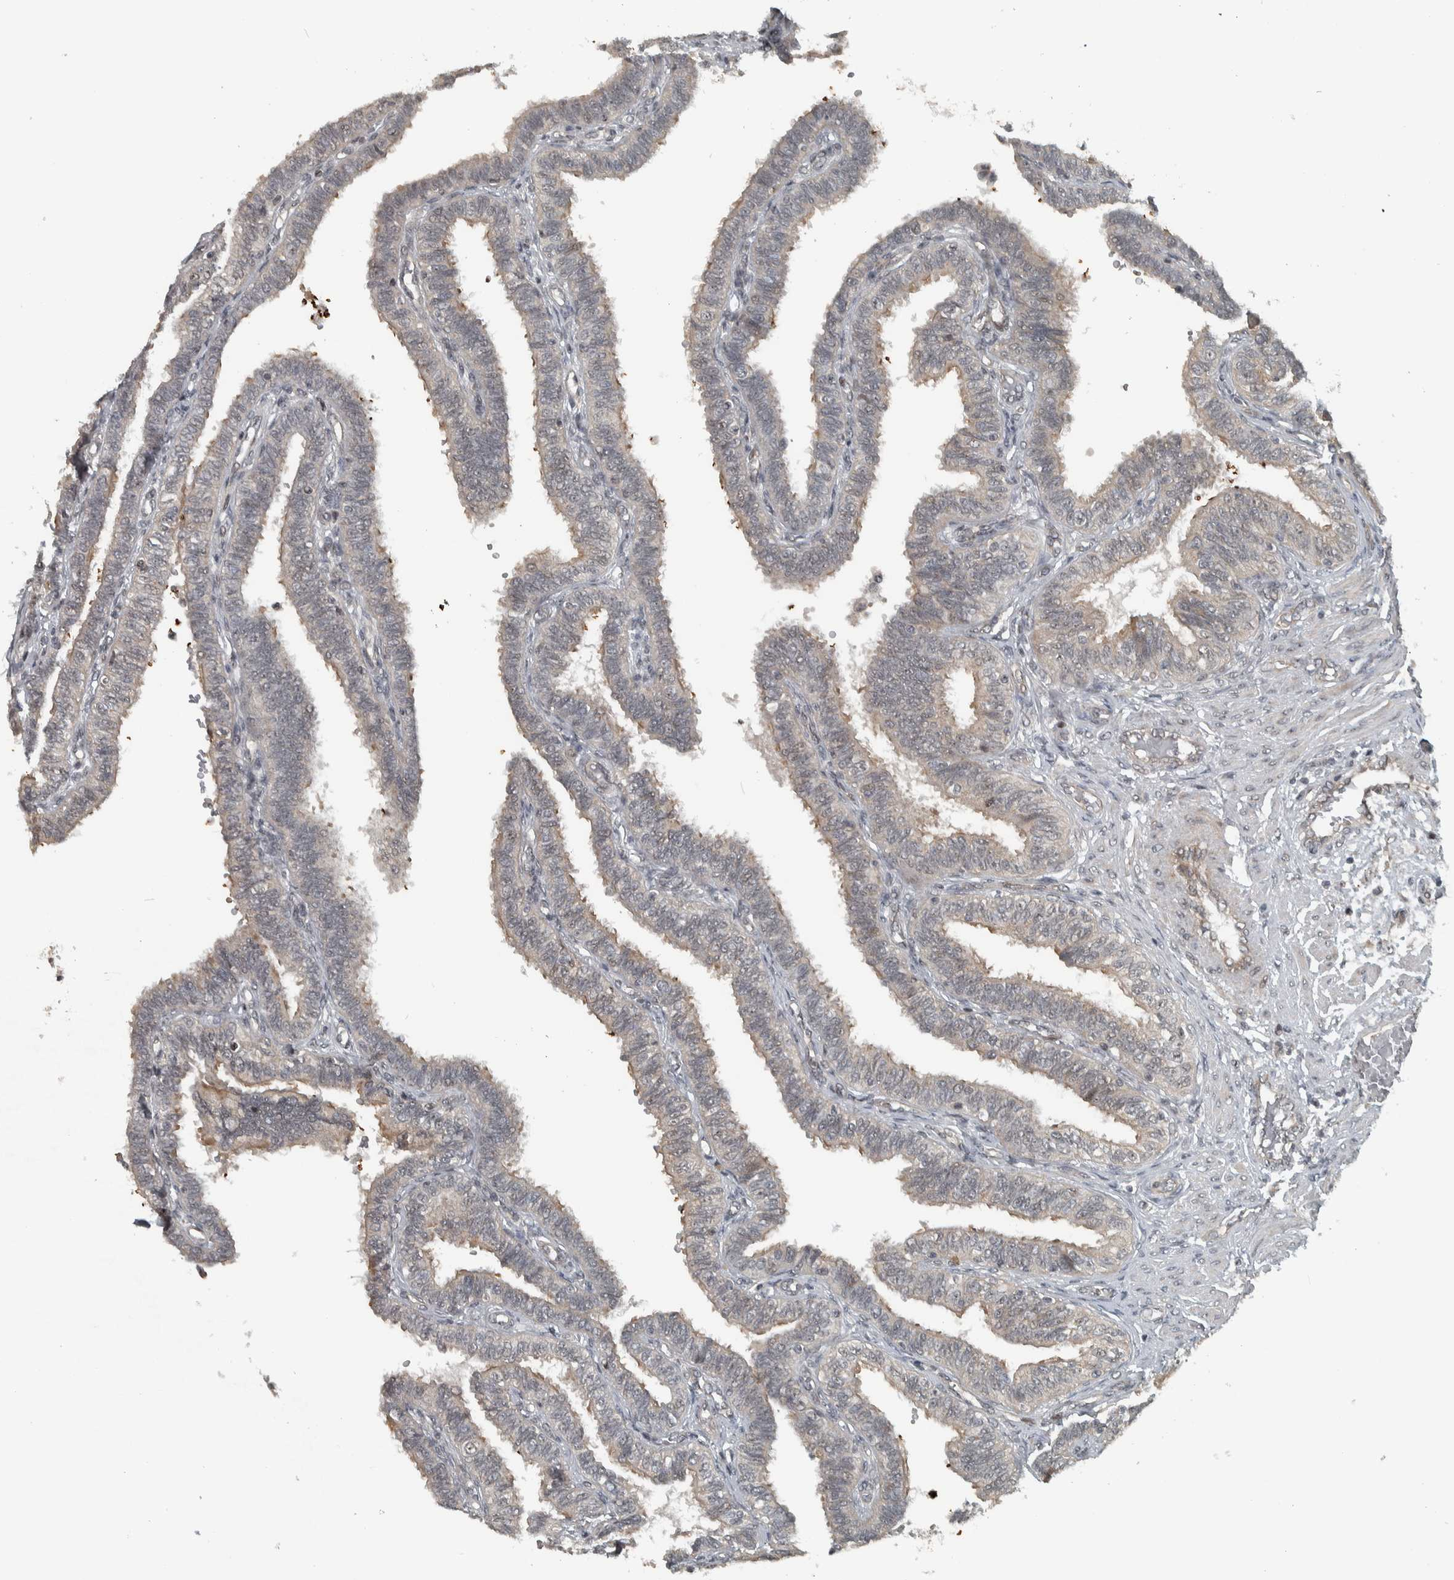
{"staining": {"intensity": "weak", "quantity": "25%-75%", "location": "cytoplasmic/membranous,nuclear"}, "tissue": "fallopian tube", "cell_type": "Glandular cells", "image_type": "normal", "snomed": [{"axis": "morphology", "description": "Normal tissue, NOS"}, {"axis": "topography", "description": "Fallopian tube"}, {"axis": "topography", "description": "Placenta"}], "caption": "Protein expression analysis of benign human fallopian tube reveals weak cytoplasmic/membranous,nuclear staining in about 25%-75% of glandular cells. Using DAB (brown) and hematoxylin (blue) stains, captured at high magnification using brightfield microscopy.", "gene": "NAPG", "patient": {"sex": "female", "age": 34}}